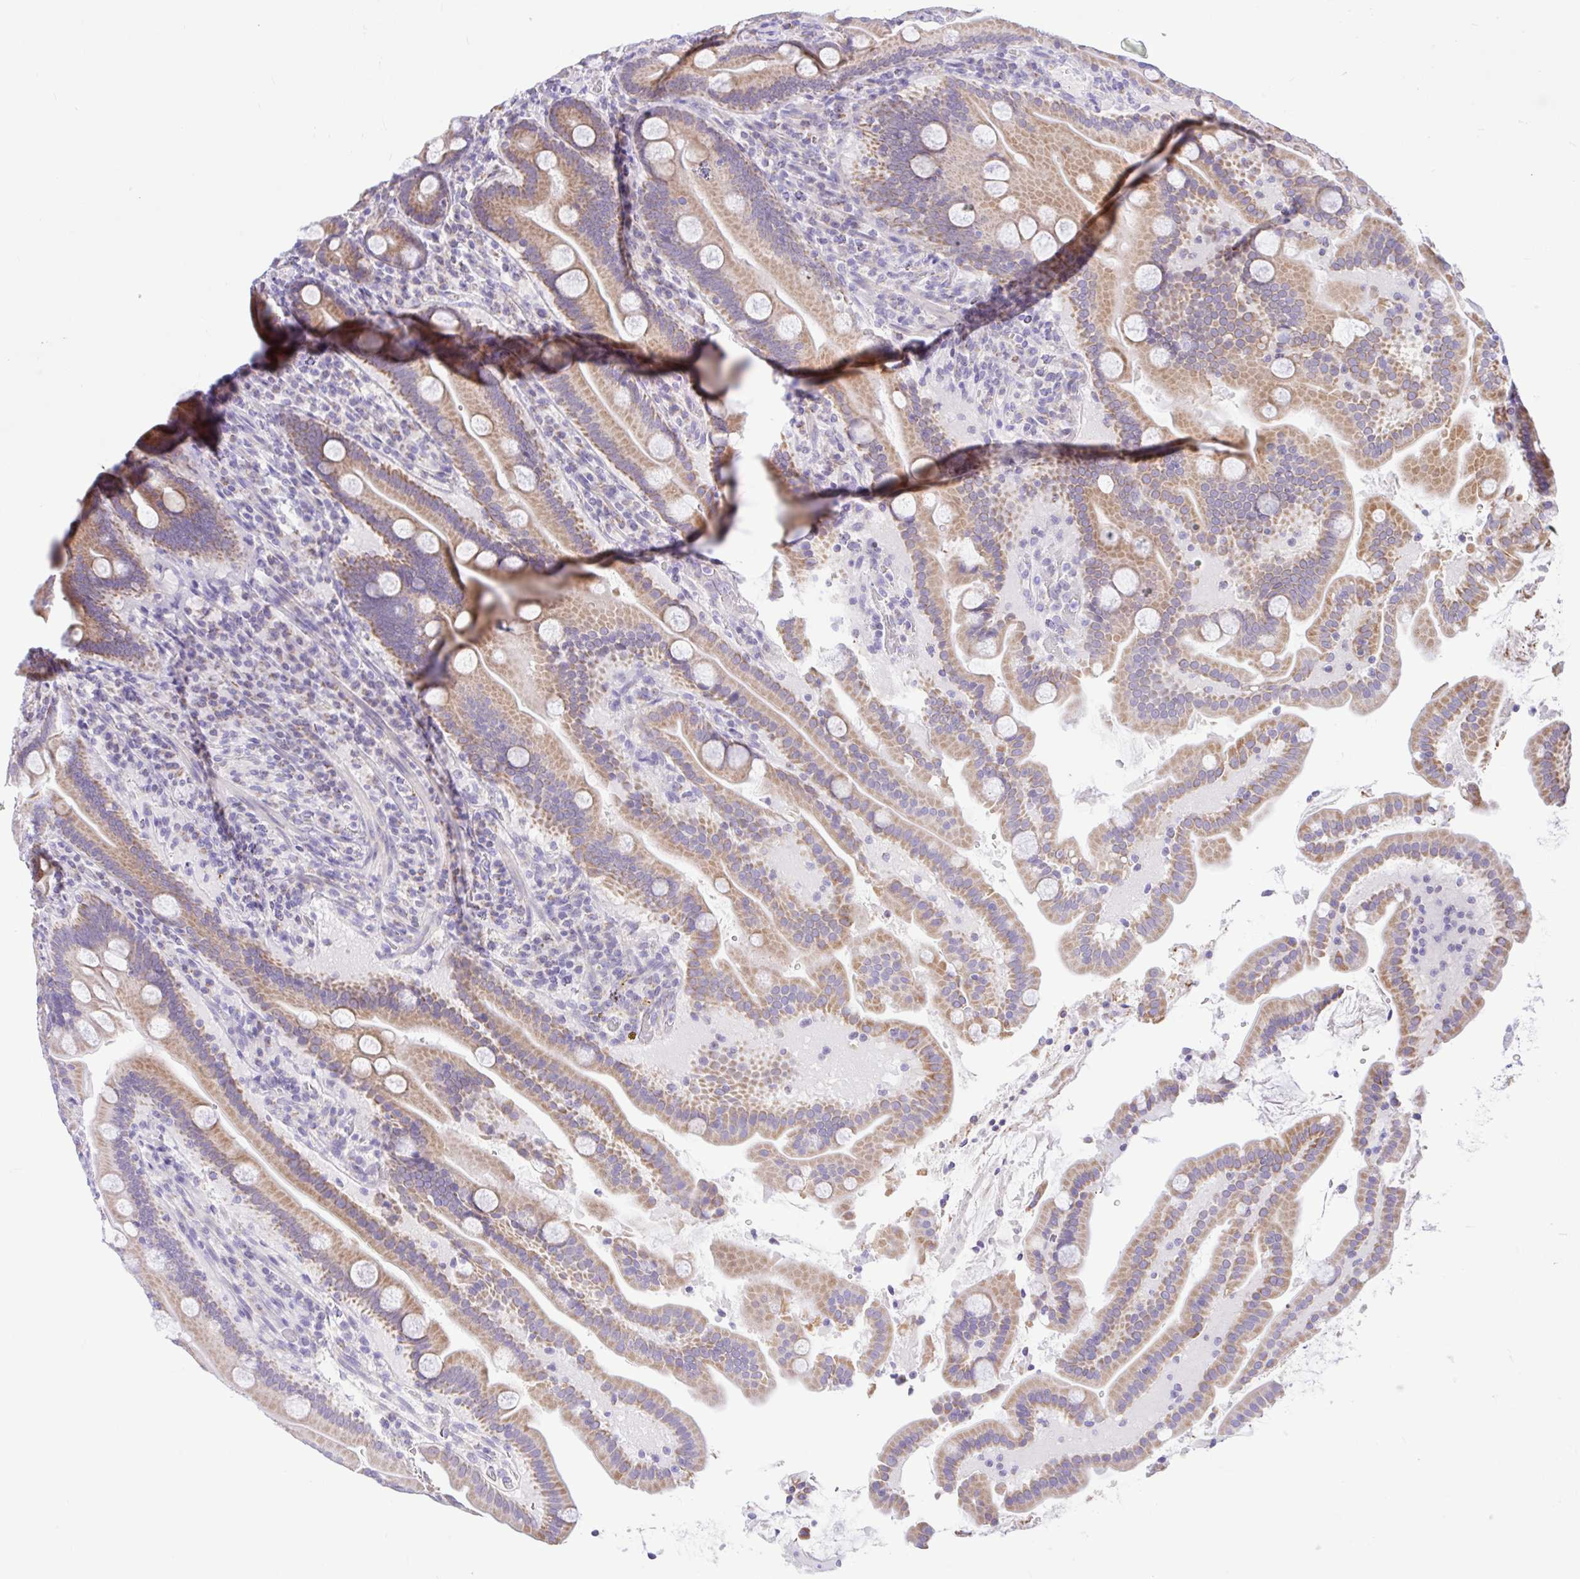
{"staining": {"intensity": "moderate", "quantity": ">75%", "location": "cytoplasmic/membranous"}, "tissue": "duodenum", "cell_type": "Glandular cells", "image_type": "normal", "snomed": [{"axis": "morphology", "description": "Normal tissue, NOS"}, {"axis": "topography", "description": "Duodenum"}], "caption": "This is a photomicrograph of IHC staining of normal duodenum, which shows moderate expression in the cytoplasmic/membranous of glandular cells.", "gene": "NDUFS2", "patient": {"sex": "male", "age": 55}}